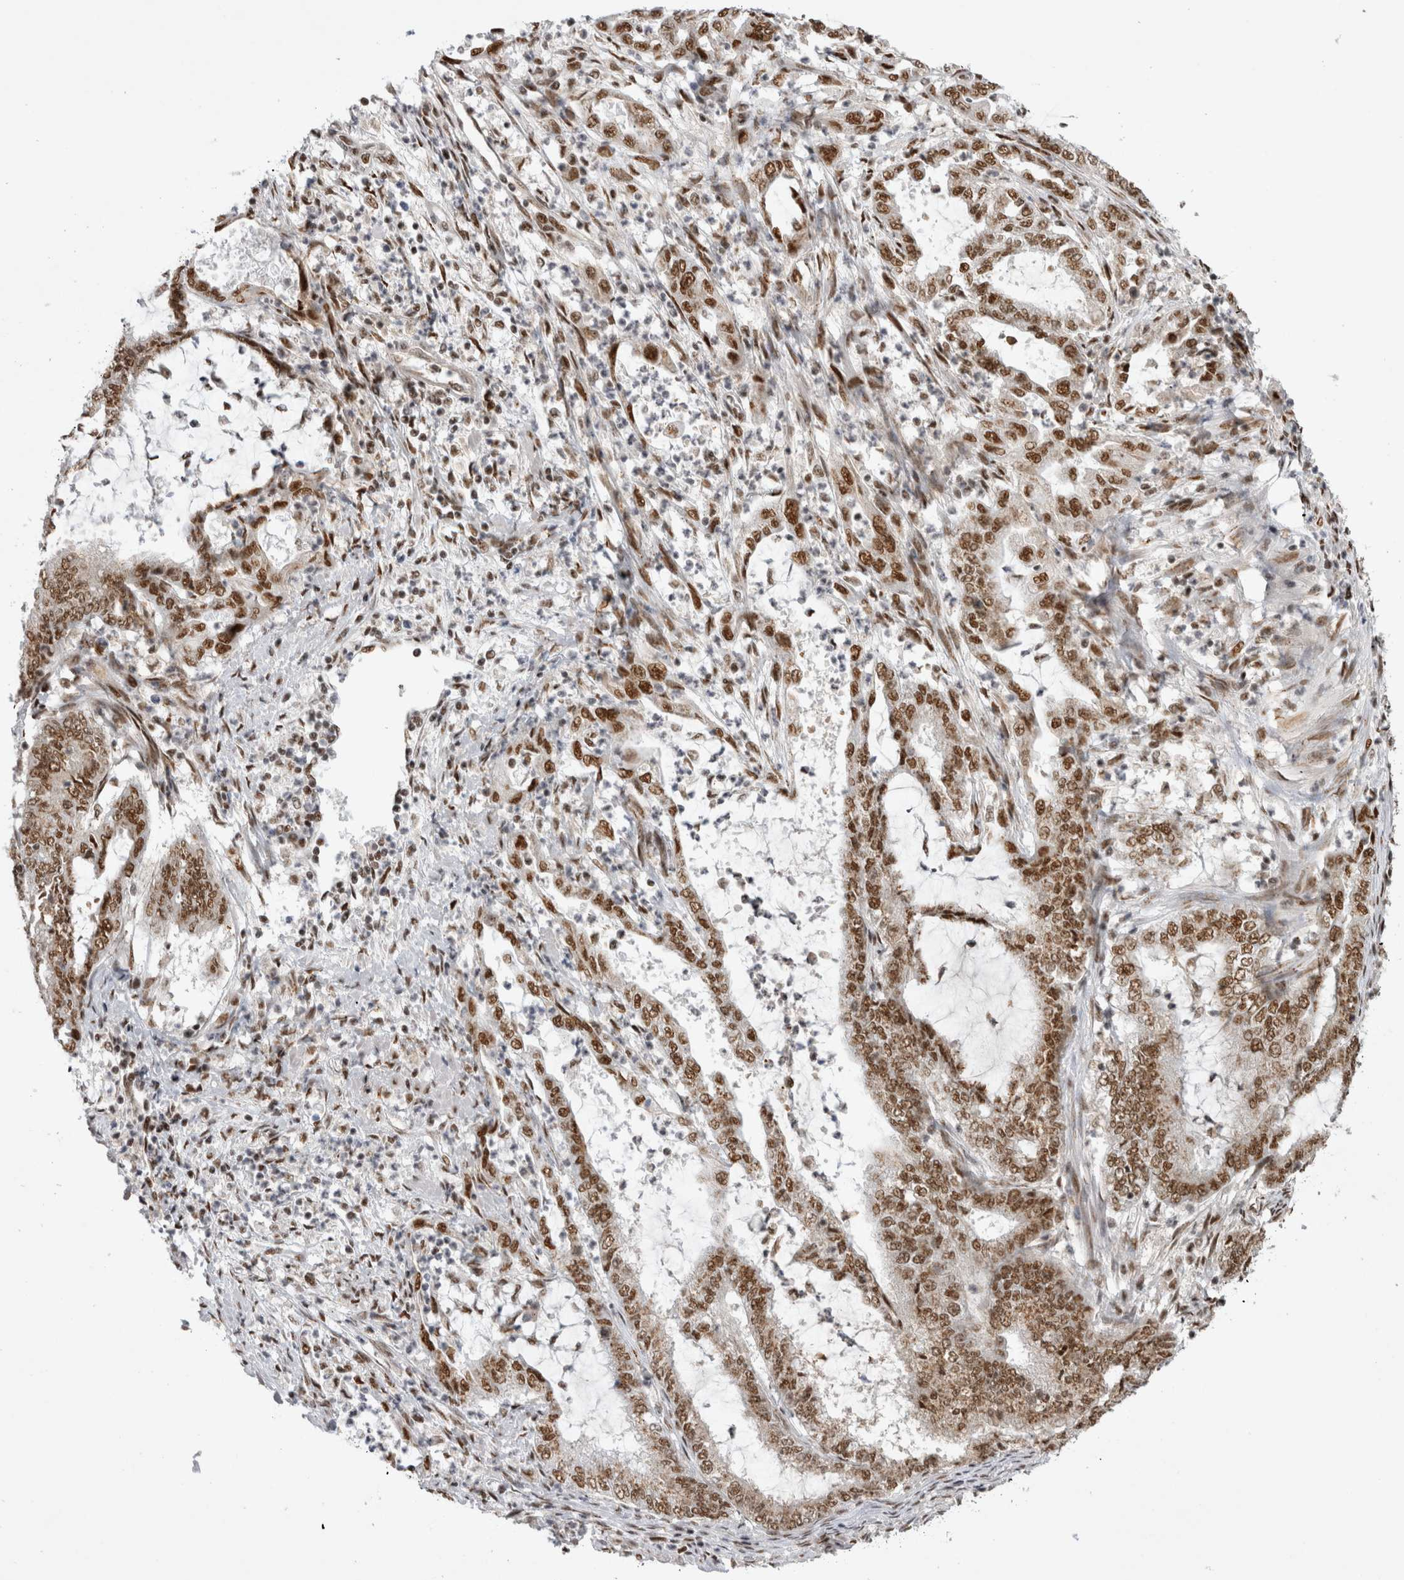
{"staining": {"intensity": "moderate", "quantity": ">75%", "location": "nuclear"}, "tissue": "endometrial cancer", "cell_type": "Tumor cells", "image_type": "cancer", "snomed": [{"axis": "morphology", "description": "Adenocarcinoma, NOS"}, {"axis": "topography", "description": "Endometrium"}], "caption": "About >75% of tumor cells in endometrial cancer (adenocarcinoma) reveal moderate nuclear protein staining as visualized by brown immunohistochemical staining.", "gene": "EYA2", "patient": {"sex": "female", "age": 51}}